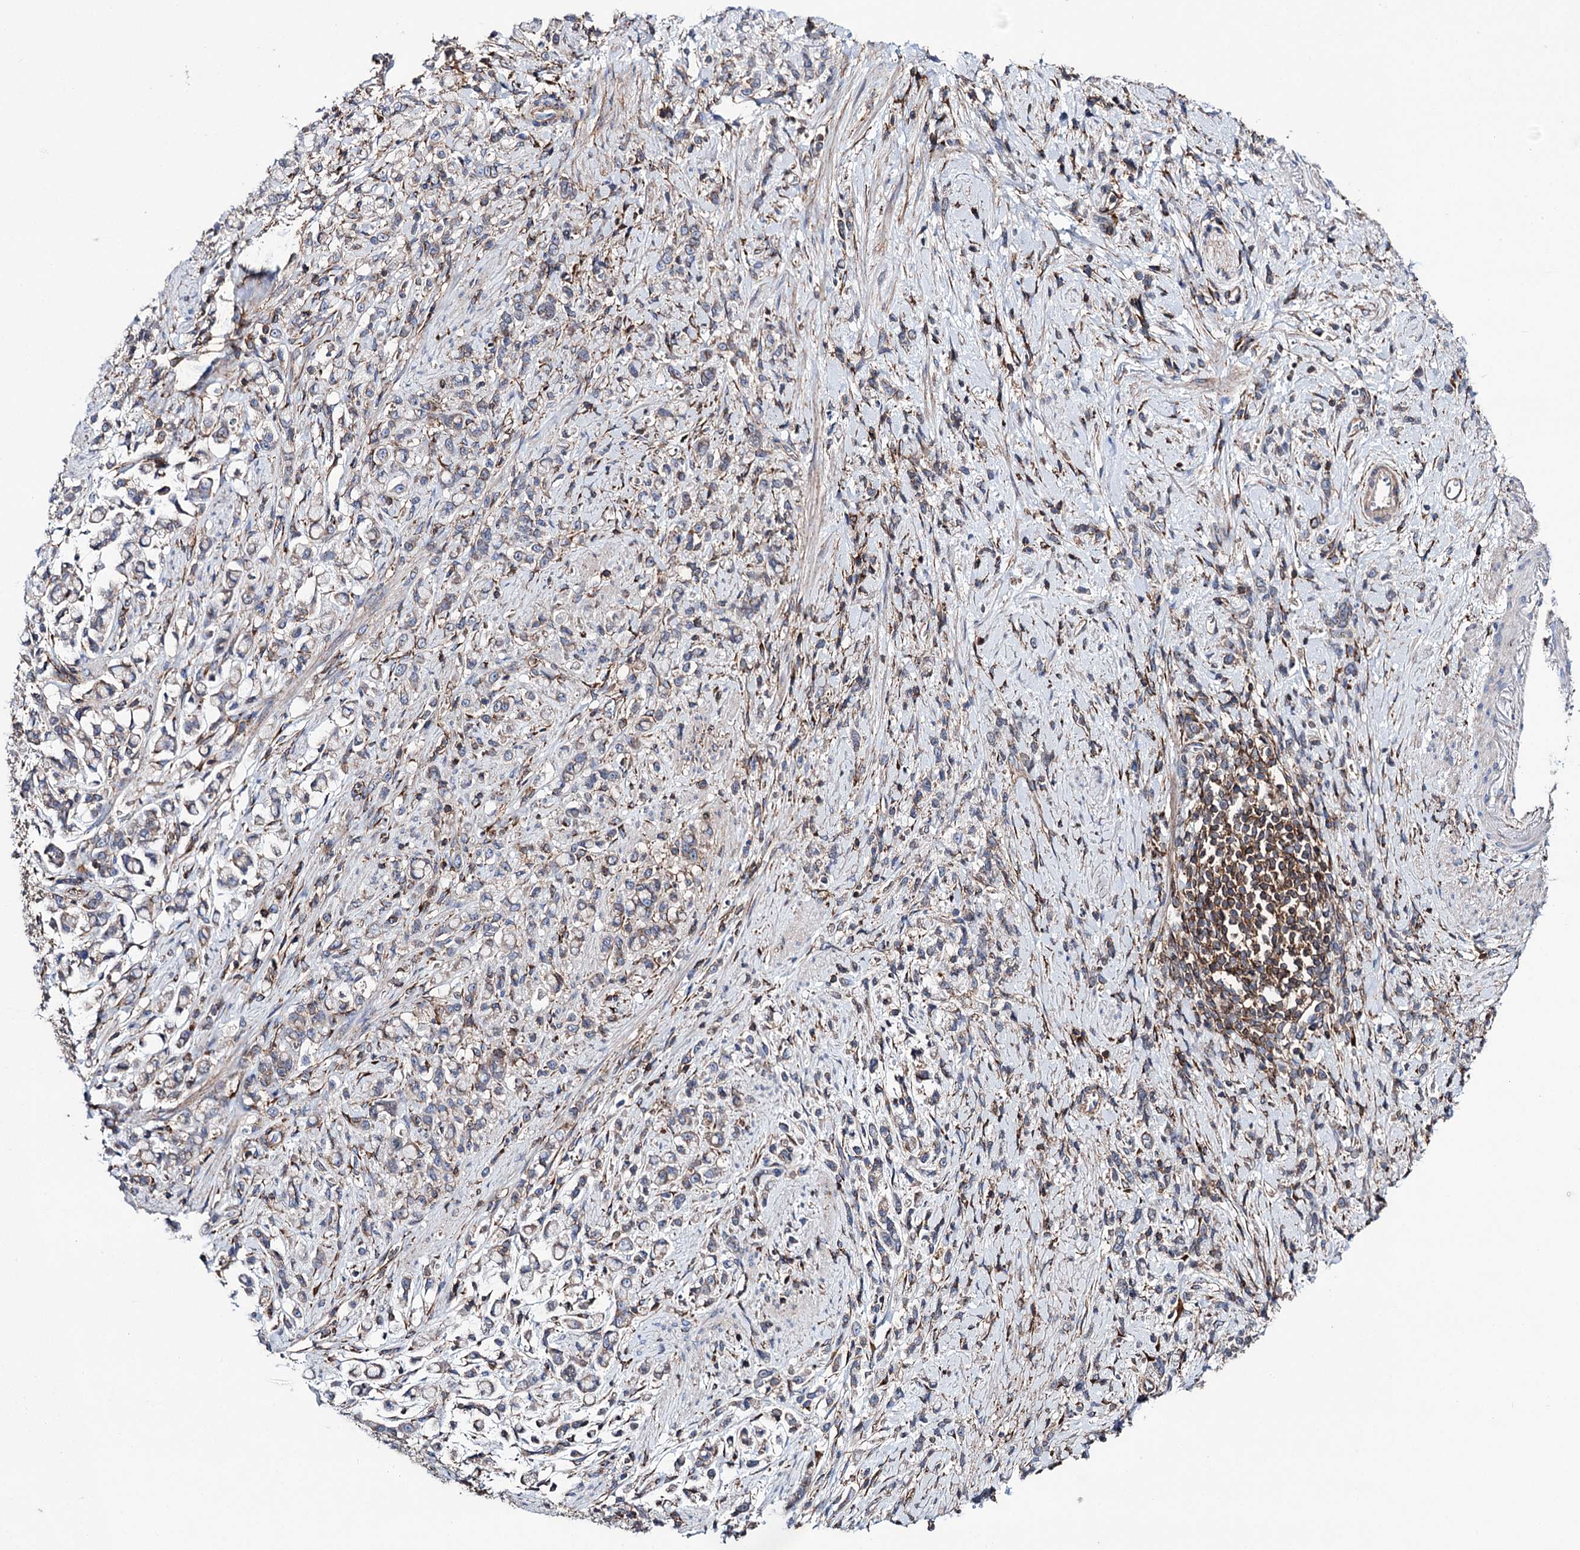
{"staining": {"intensity": "negative", "quantity": "none", "location": "none"}, "tissue": "stomach cancer", "cell_type": "Tumor cells", "image_type": "cancer", "snomed": [{"axis": "morphology", "description": "Adenocarcinoma, NOS"}, {"axis": "topography", "description": "Stomach"}], "caption": "Immunohistochemical staining of human stomach adenocarcinoma exhibits no significant staining in tumor cells. Nuclei are stained in blue.", "gene": "DEF6", "patient": {"sex": "female", "age": 60}}